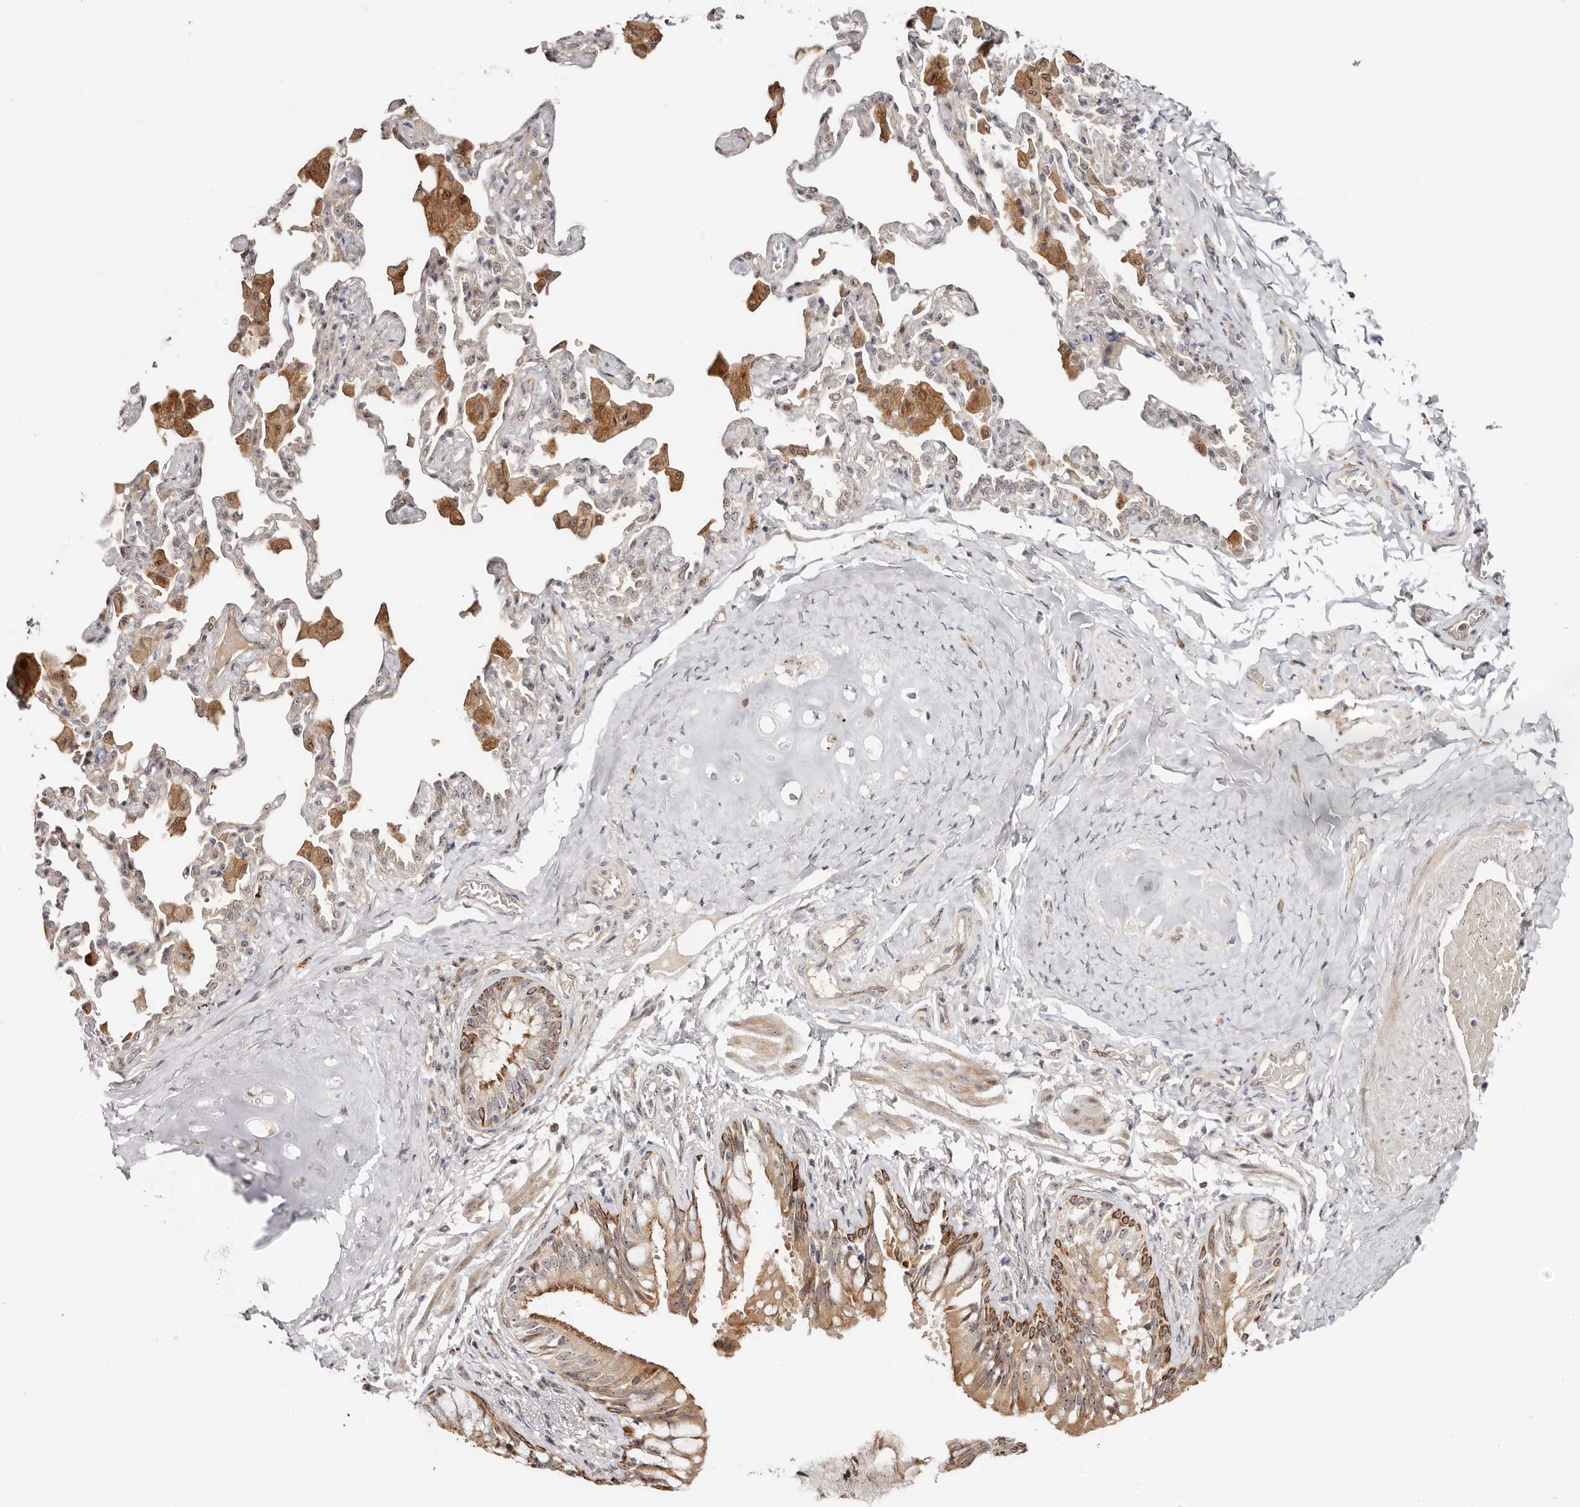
{"staining": {"intensity": "strong", "quantity": "25%-75%", "location": "cytoplasmic/membranous"}, "tissue": "bronchus", "cell_type": "Respiratory epithelial cells", "image_type": "normal", "snomed": [{"axis": "morphology", "description": "Normal tissue, NOS"}, {"axis": "morphology", "description": "Inflammation, NOS"}, {"axis": "topography", "description": "Lung"}], "caption": "Respiratory epithelial cells show high levels of strong cytoplasmic/membranous expression in about 25%-75% of cells in unremarkable bronchus.", "gene": "ODF2L", "patient": {"sex": "female", "age": 46}}